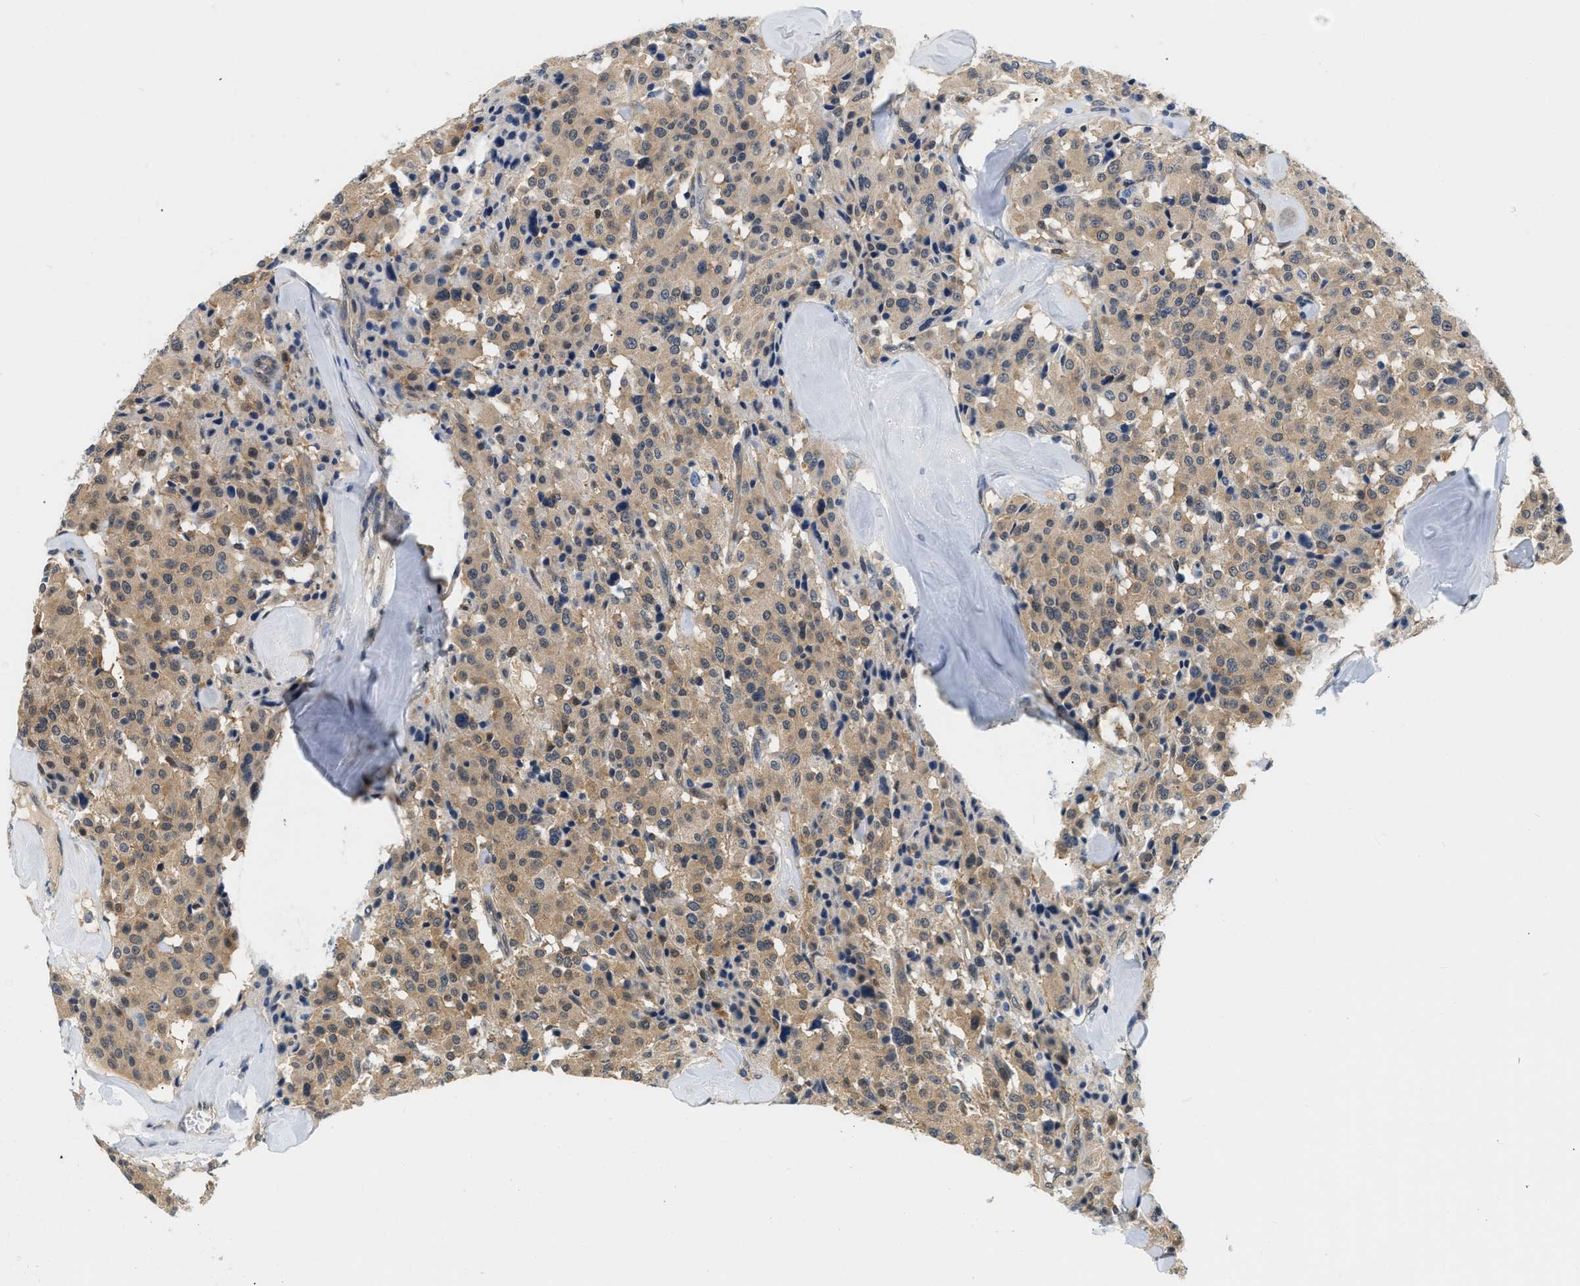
{"staining": {"intensity": "moderate", "quantity": ">75%", "location": "cytoplasmic/membranous,nuclear"}, "tissue": "carcinoid", "cell_type": "Tumor cells", "image_type": "cancer", "snomed": [{"axis": "morphology", "description": "Carcinoid, malignant, NOS"}, {"axis": "topography", "description": "Lung"}], "caption": "About >75% of tumor cells in malignant carcinoid reveal moderate cytoplasmic/membranous and nuclear protein expression as visualized by brown immunohistochemical staining.", "gene": "EIF4EBP2", "patient": {"sex": "male", "age": 30}}